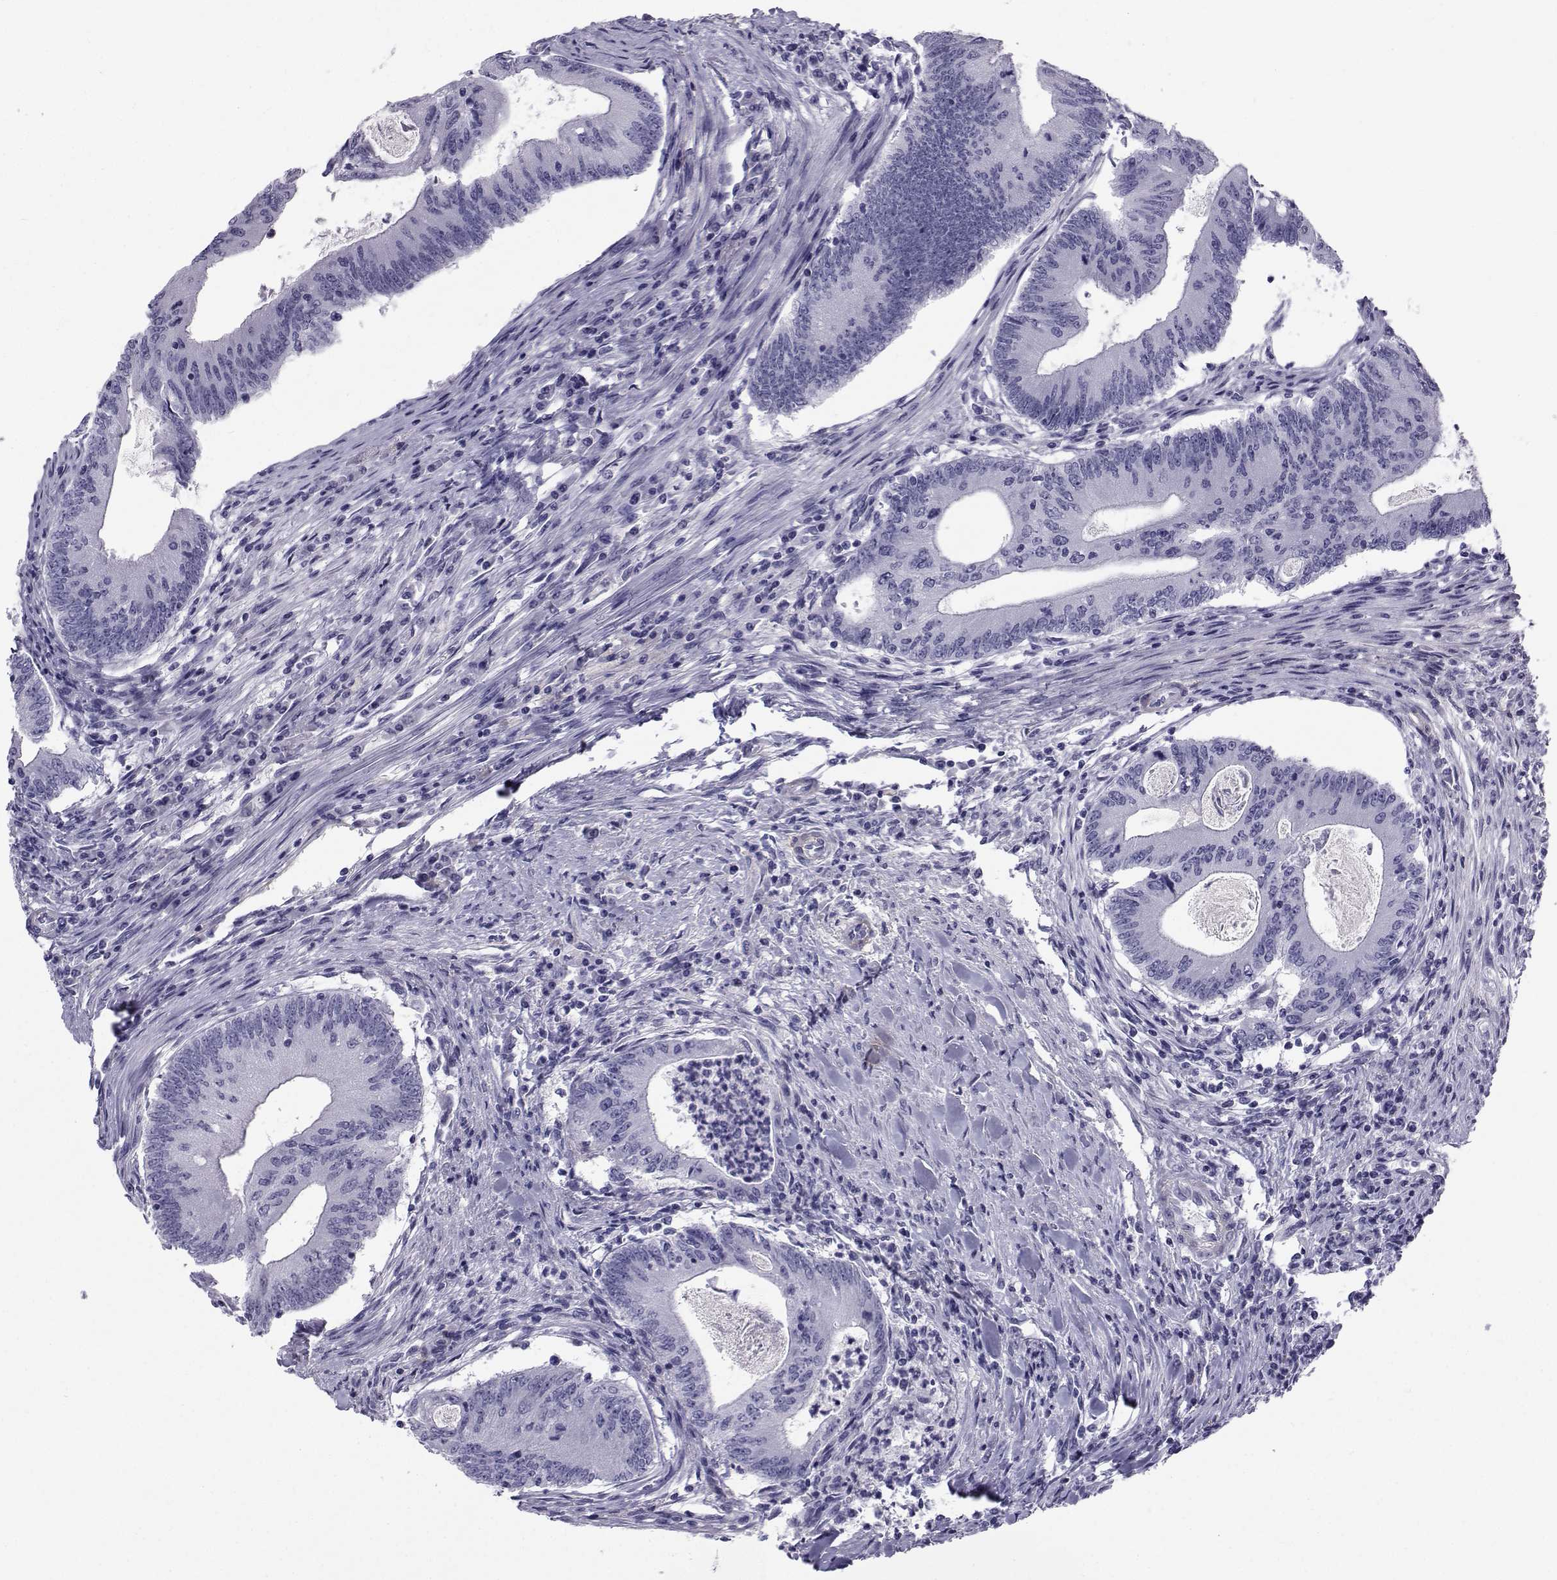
{"staining": {"intensity": "negative", "quantity": "none", "location": "none"}, "tissue": "colorectal cancer", "cell_type": "Tumor cells", "image_type": "cancer", "snomed": [{"axis": "morphology", "description": "Adenocarcinoma, NOS"}, {"axis": "topography", "description": "Colon"}], "caption": "Human colorectal adenocarcinoma stained for a protein using IHC displays no positivity in tumor cells.", "gene": "SPANXD", "patient": {"sex": "female", "age": 70}}